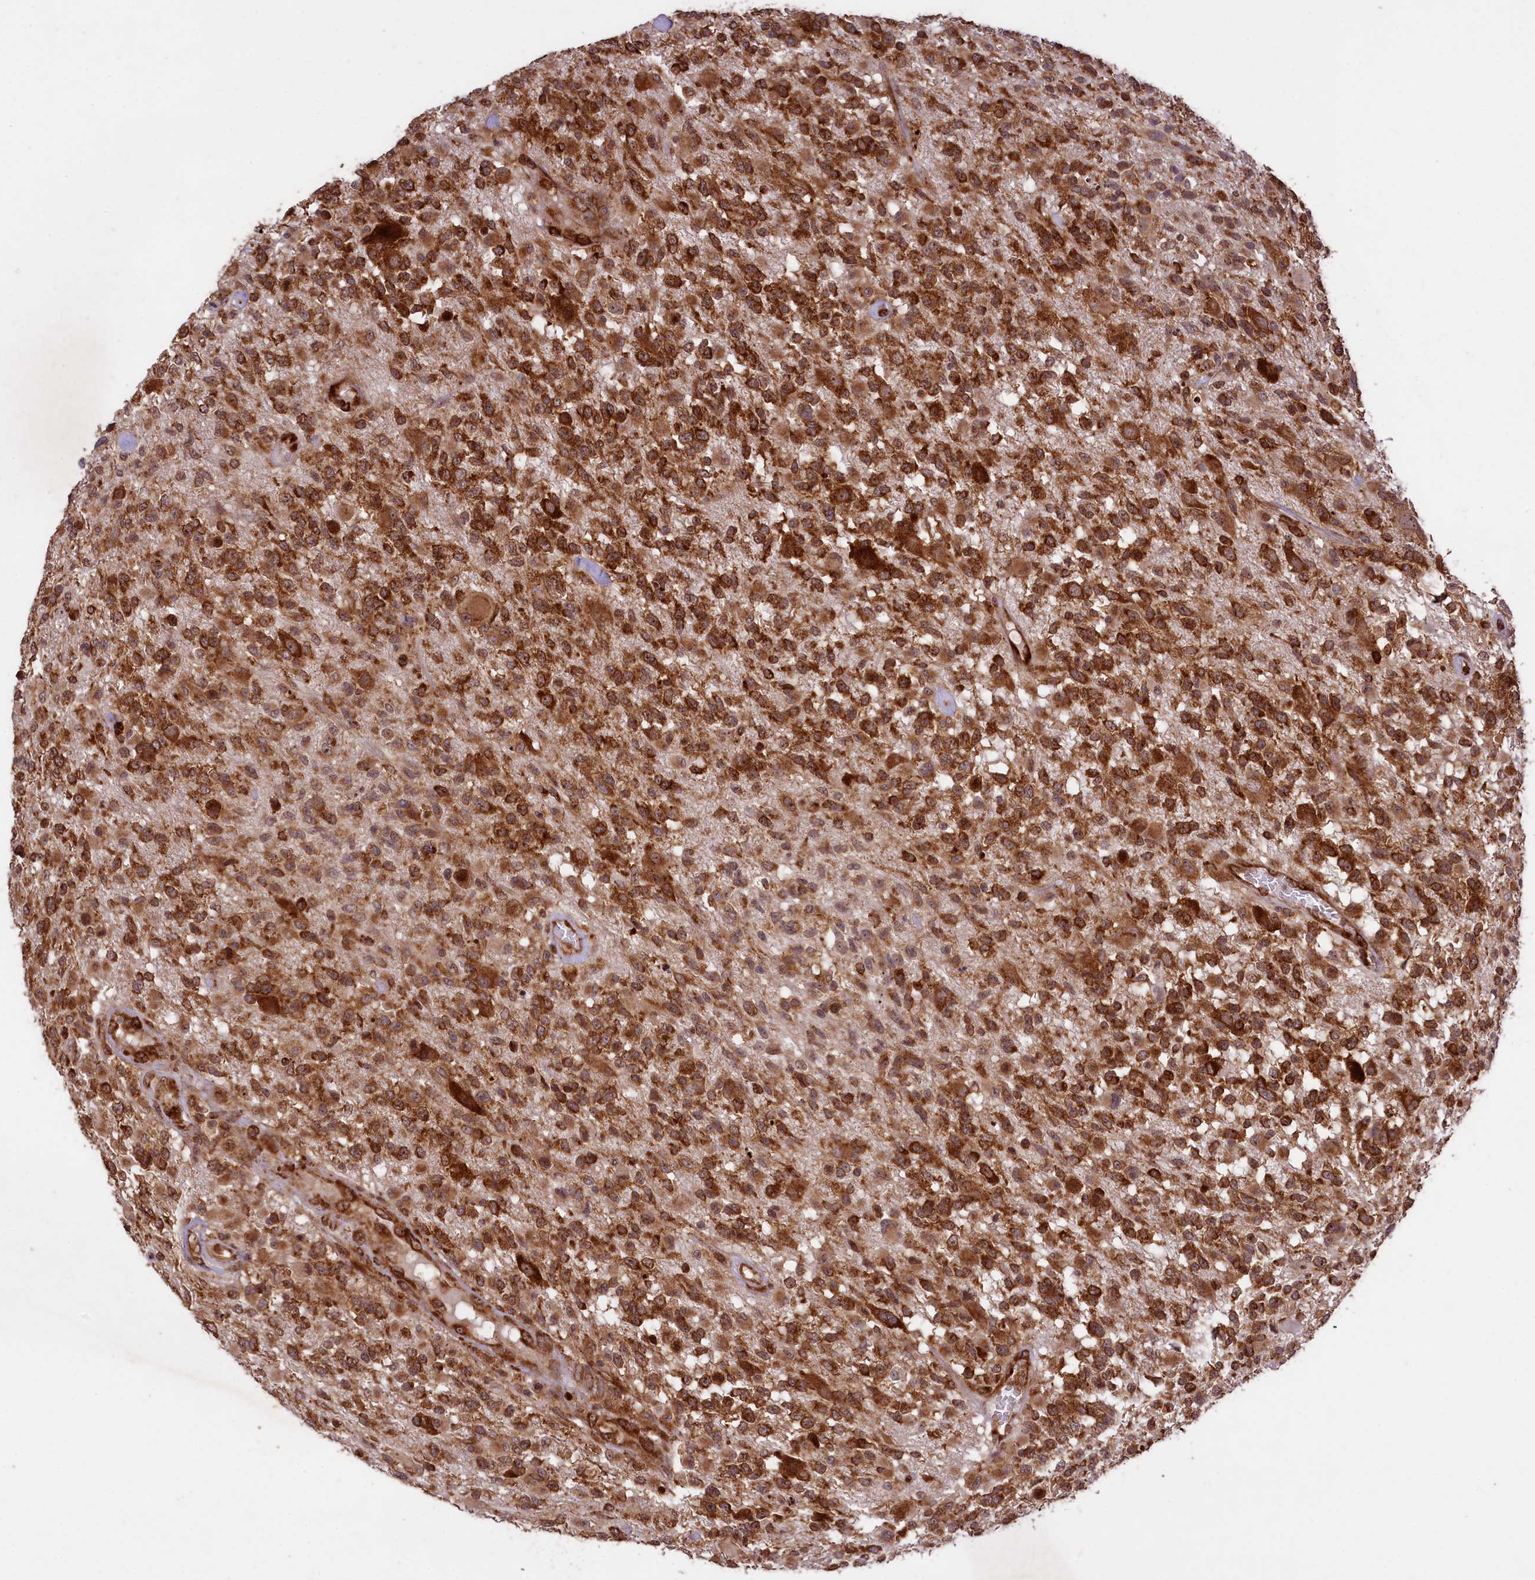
{"staining": {"intensity": "strong", "quantity": ">75%", "location": "cytoplasmic/membranous"}, "tissue": "glioma", "cell_type": "Tumor cells", "image_type": "cancer", "snomed": [{"axis": "morphology", "description": "Glioma, malignant, High grade"}, {"axis": "morphology", "description": "Glioblastoma, NOS"}, {"axis": "topography", "description": "Brain"}], "caption": "A brown stain labels strong cytoplasmic/membranous positivity of a protein in glioma tumor cells.", "gene": "LARP4", "patient": {"sex": "male", "age": 60}}